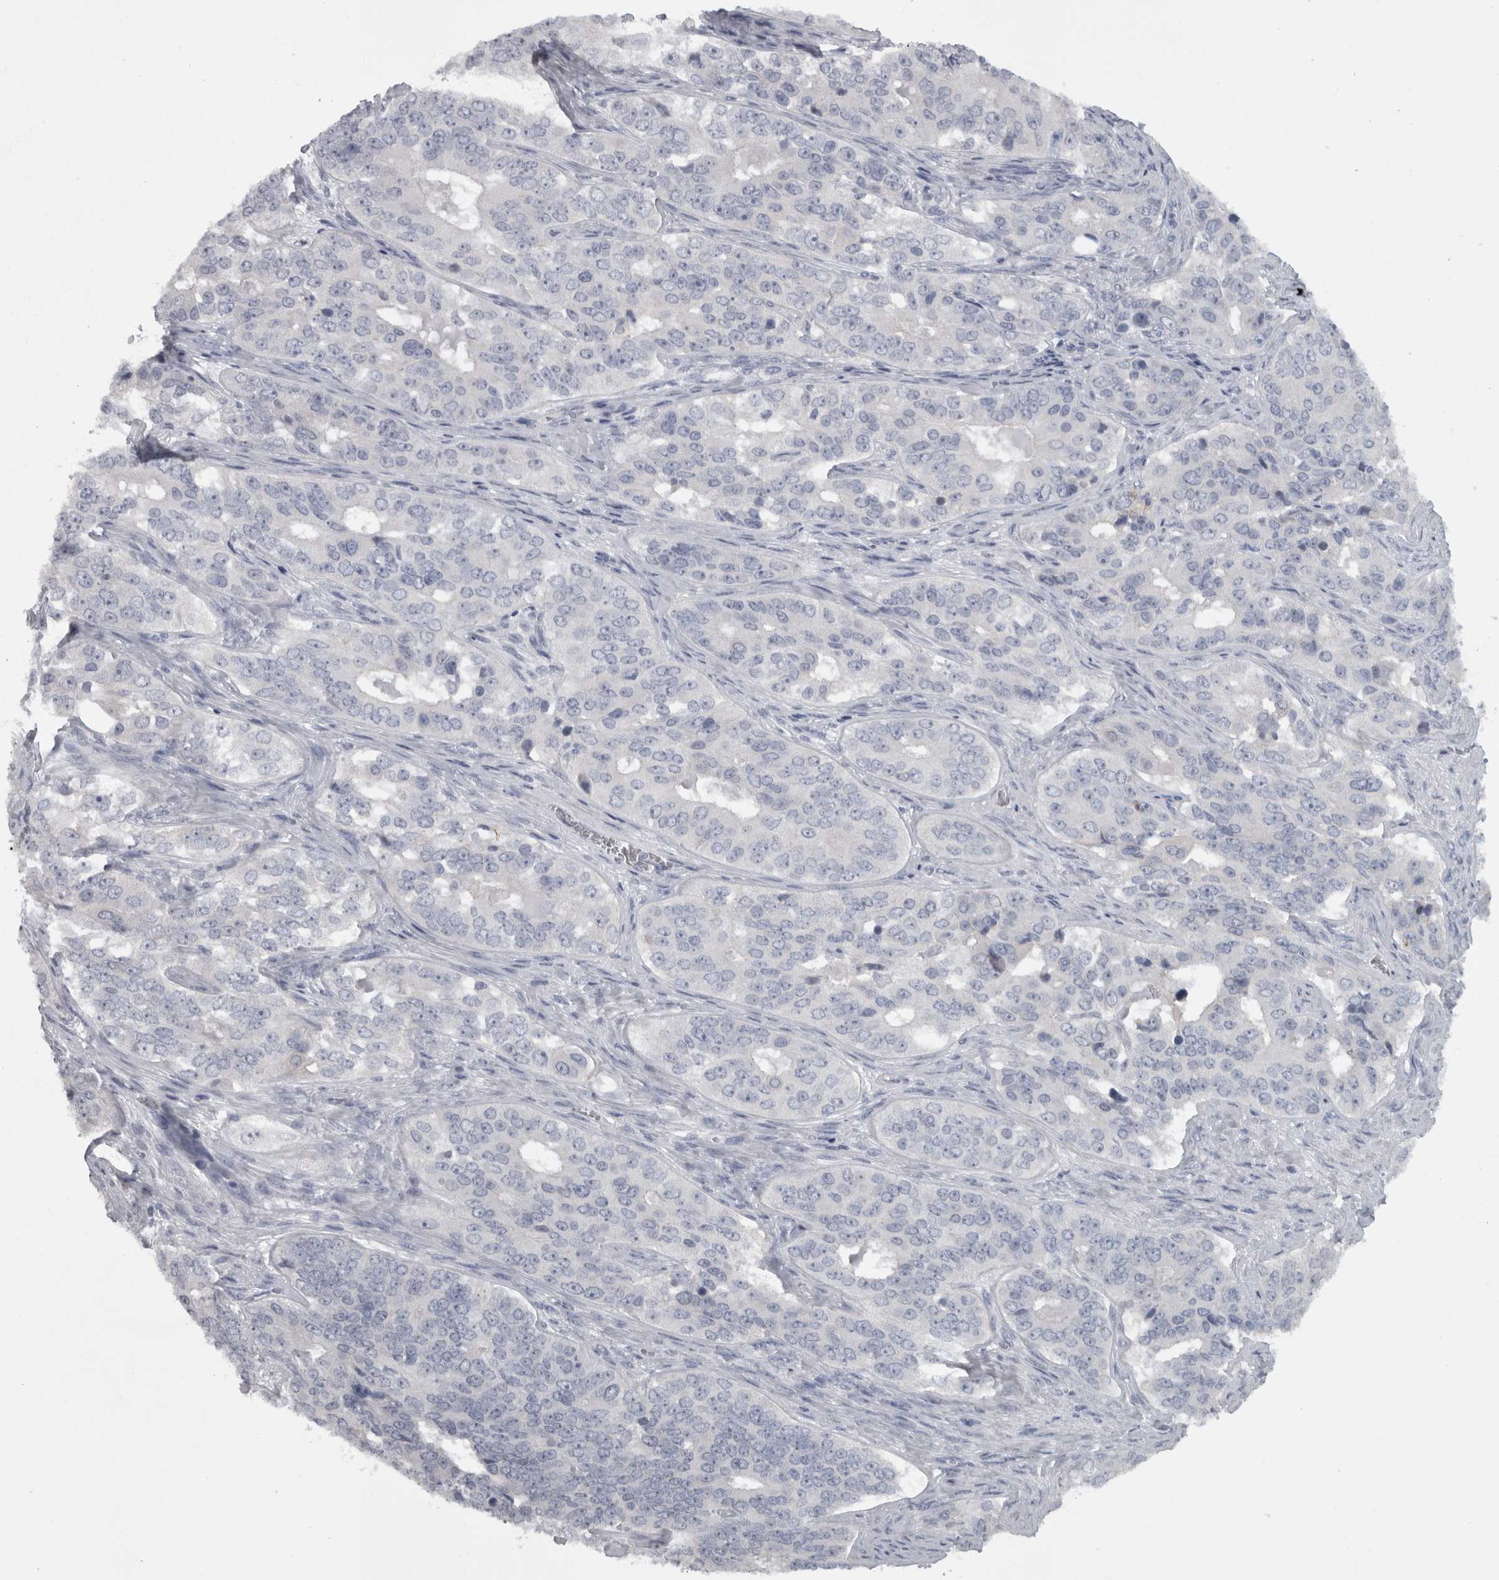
{"staining": {"intensity": "negative", "quantity": "none", "location": "none"}, "tissue": "ovarian cancer", "cell_type": "Tumor cells", "image_type": "cancer", "snomed": [{"axis": "morphology", "description": "Carcinoma, endometroid"}, {"axis": "topography", "description": "Ovary"}], "caption": "Immunohistochemistry photomicrograph of ovarian cancer stained for a protein (brown), which shows no expression in tumor cells.", "gene": "CAMK2D", "patient": {"sex": "female", "age": 51}}